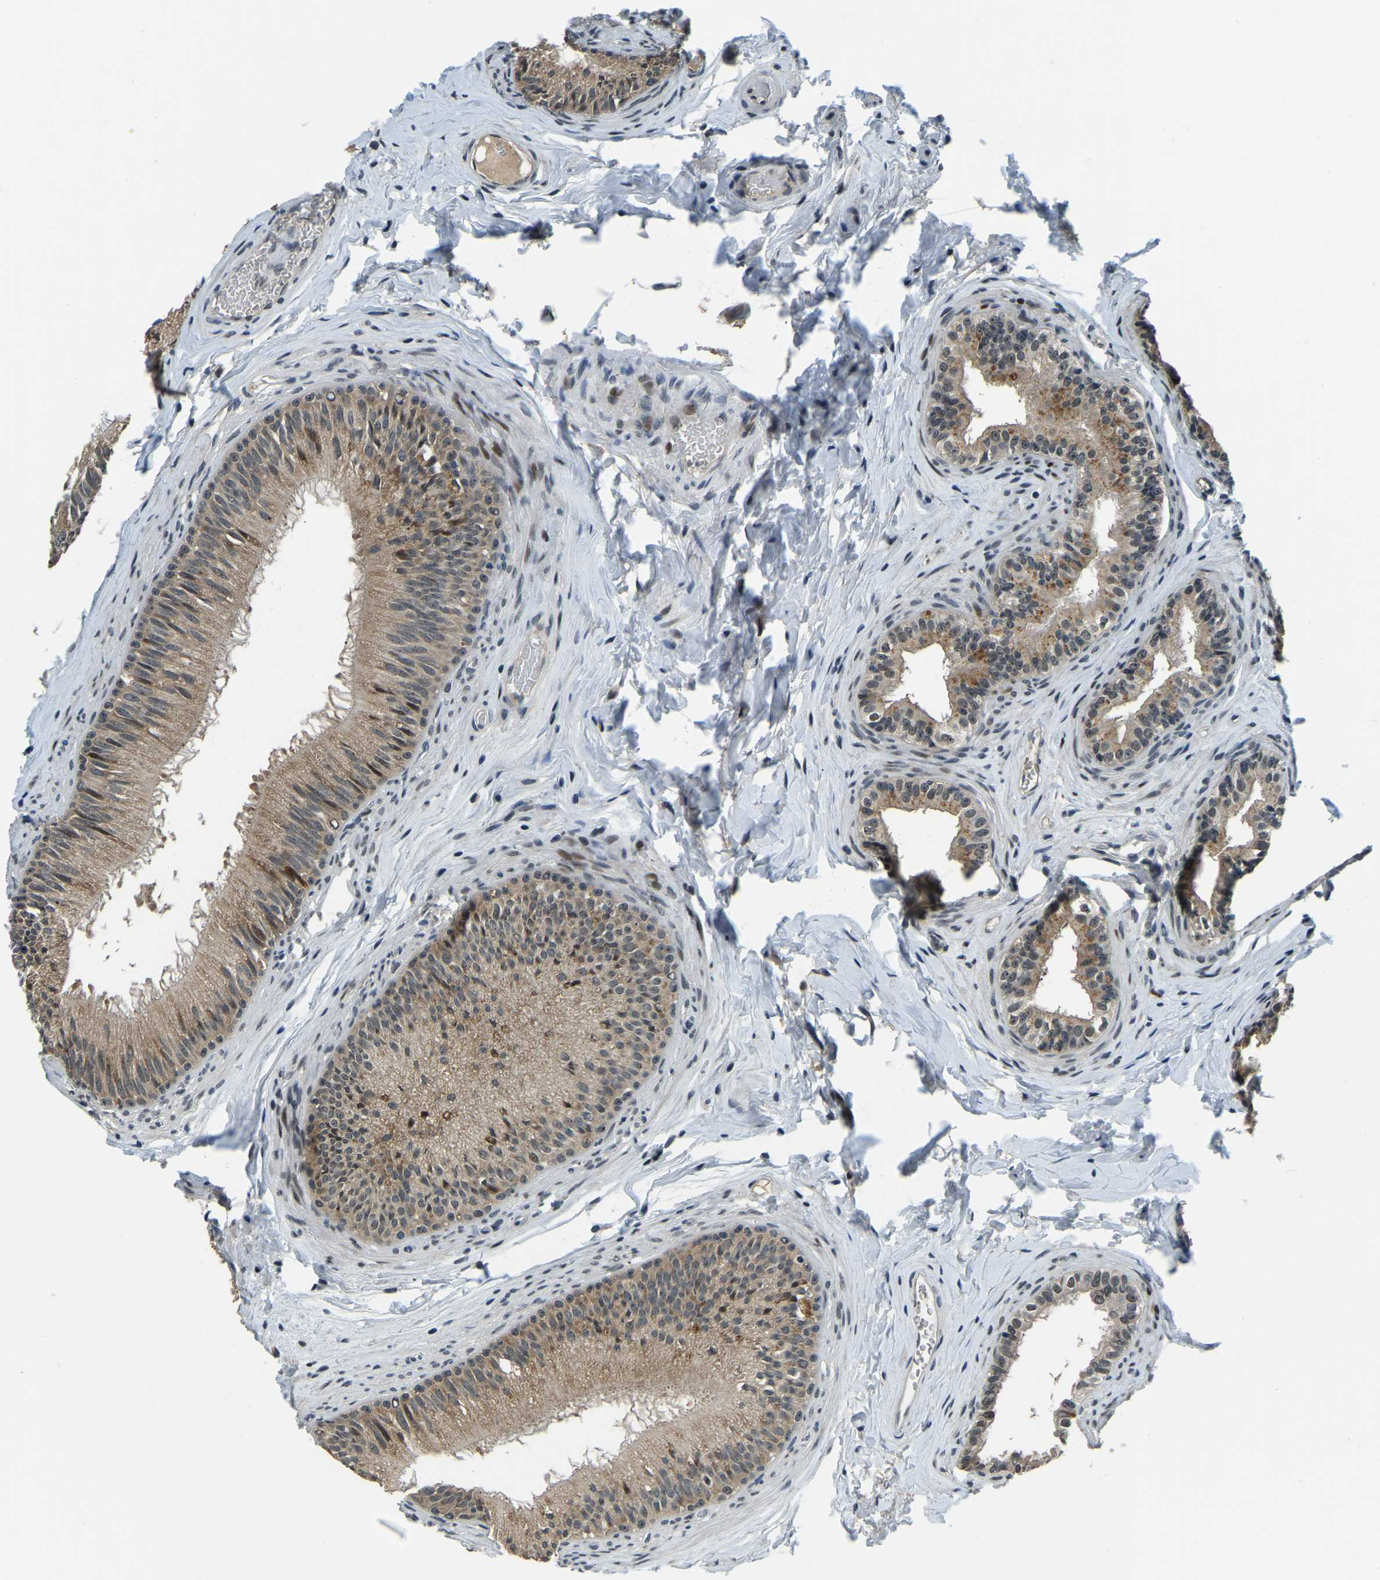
{"staining": {"intensity": "moderate", "quantity": ">75%", "location": "cytoplasmic/membranous"}, "tissue": "epididymis", "cell_type": "Glandular cells", "image_type": "normal", "snomed": [{"axis": "morphology", "description": "Normal tissue, NOS"}, {"axis": "topography", "description": "Testis"}, {"axis": "topography", "description": "Epididymis"}], "caption": "Normal epididymis reveals moderate cytoplasmic/membranous positivity in about >75% of glandular cells, visualized by immunohistochemistry.", "gene": "ING2", "patient": {"sex": "male", "age": 36}}